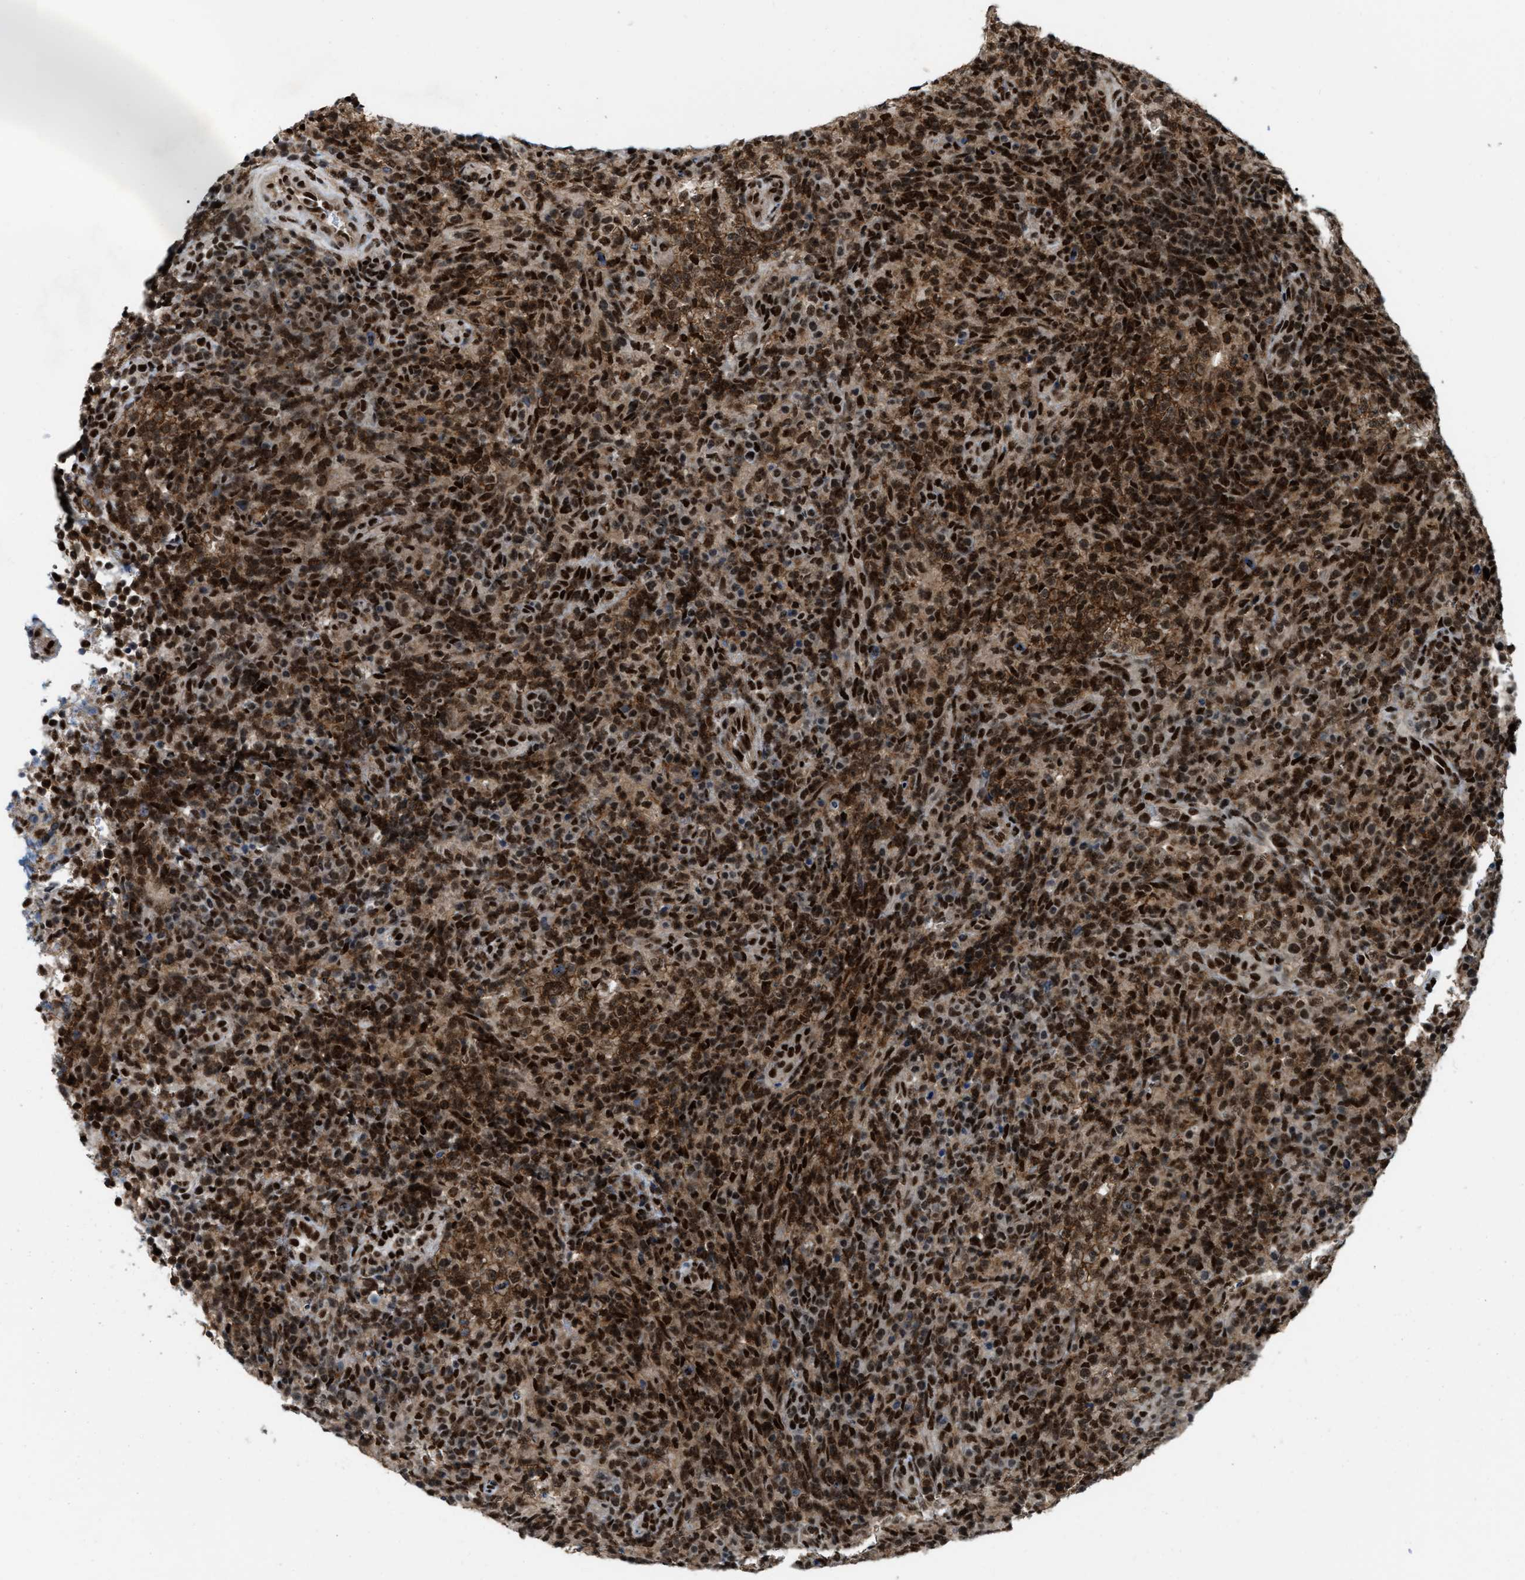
{"staining": {"intensity": "moderate", "quantity": ">75%", "location": "cytoplasmic/membranous,nuclear"}, "tissue": "lymphoma", "cell_type": "Tumor cells", "image_type": "cancer", "snomed": [{"axis": "morphology", "description": "Malignant lymphoma, non-Hodgkin's type, High grade"}, {"axis": "topography", "description": "Lymph node"}], "caption": "The micrograph displays a brown stain indicating the presence of a protein in the cytoplasmic/membranous and nuclear of tumor cells in lymphoma. (Brightfield microscopy of DAB IHC at high magnification).", "gene": "NUMA1", "patient": {"sex": "female", "age": 76}}